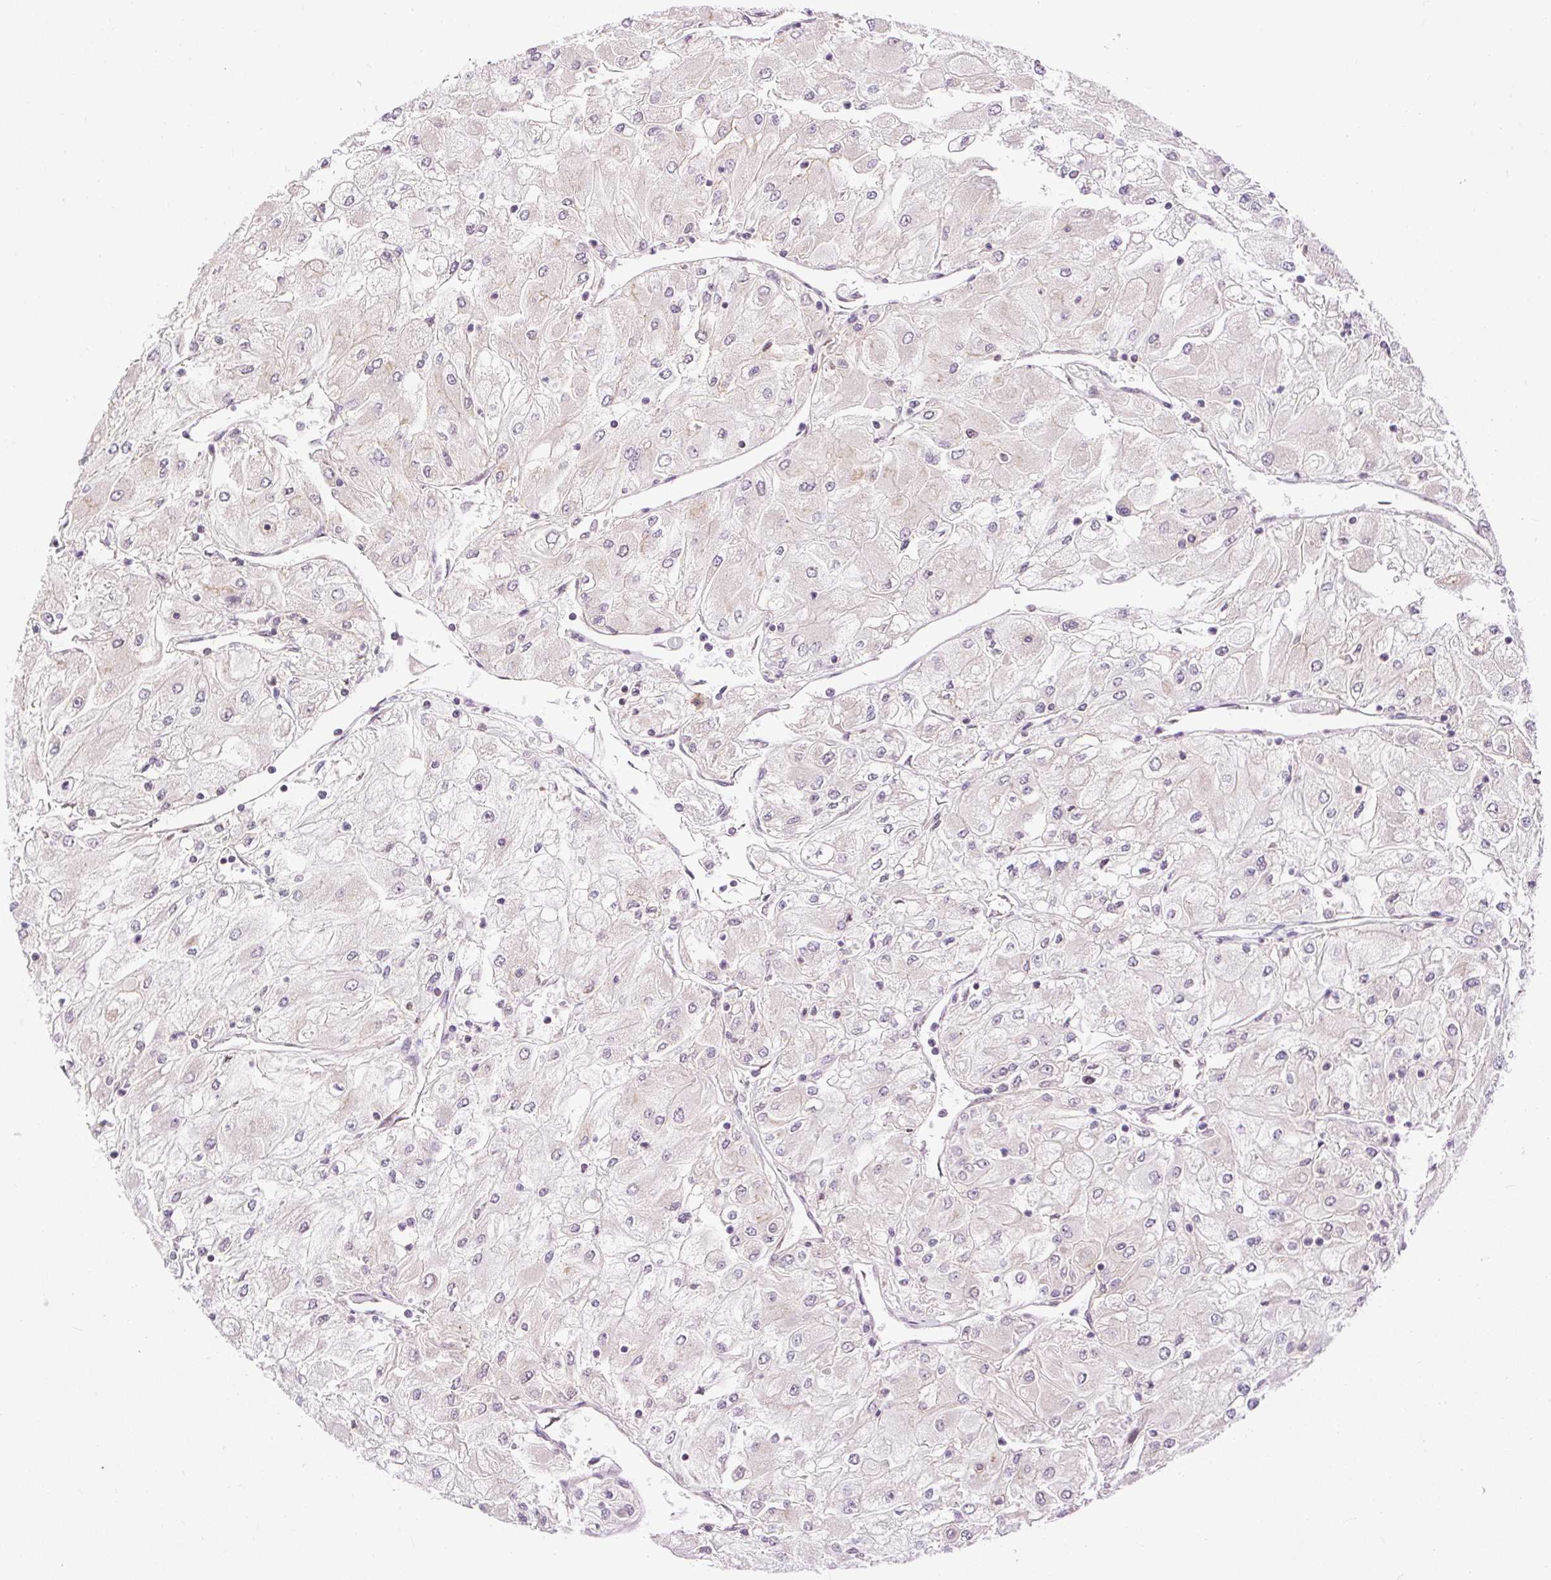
{"staining": {"intensity": "negative", "quantity": "none", "location": "none"}, "tissue": "renal cancer", "cell_type": "Tumor cells", "image_type": "cancer", "snomed": [{"axis": "morphology", "description": "Adenocarcinoma, NOS"}, {"axis": "topography", "description": "Kidney"}], "caption": "IHC of renal cancer shows no expression in tumor cells.", "gene": "RACGAP1", "patient": {"sex": "male", "age": 80}}